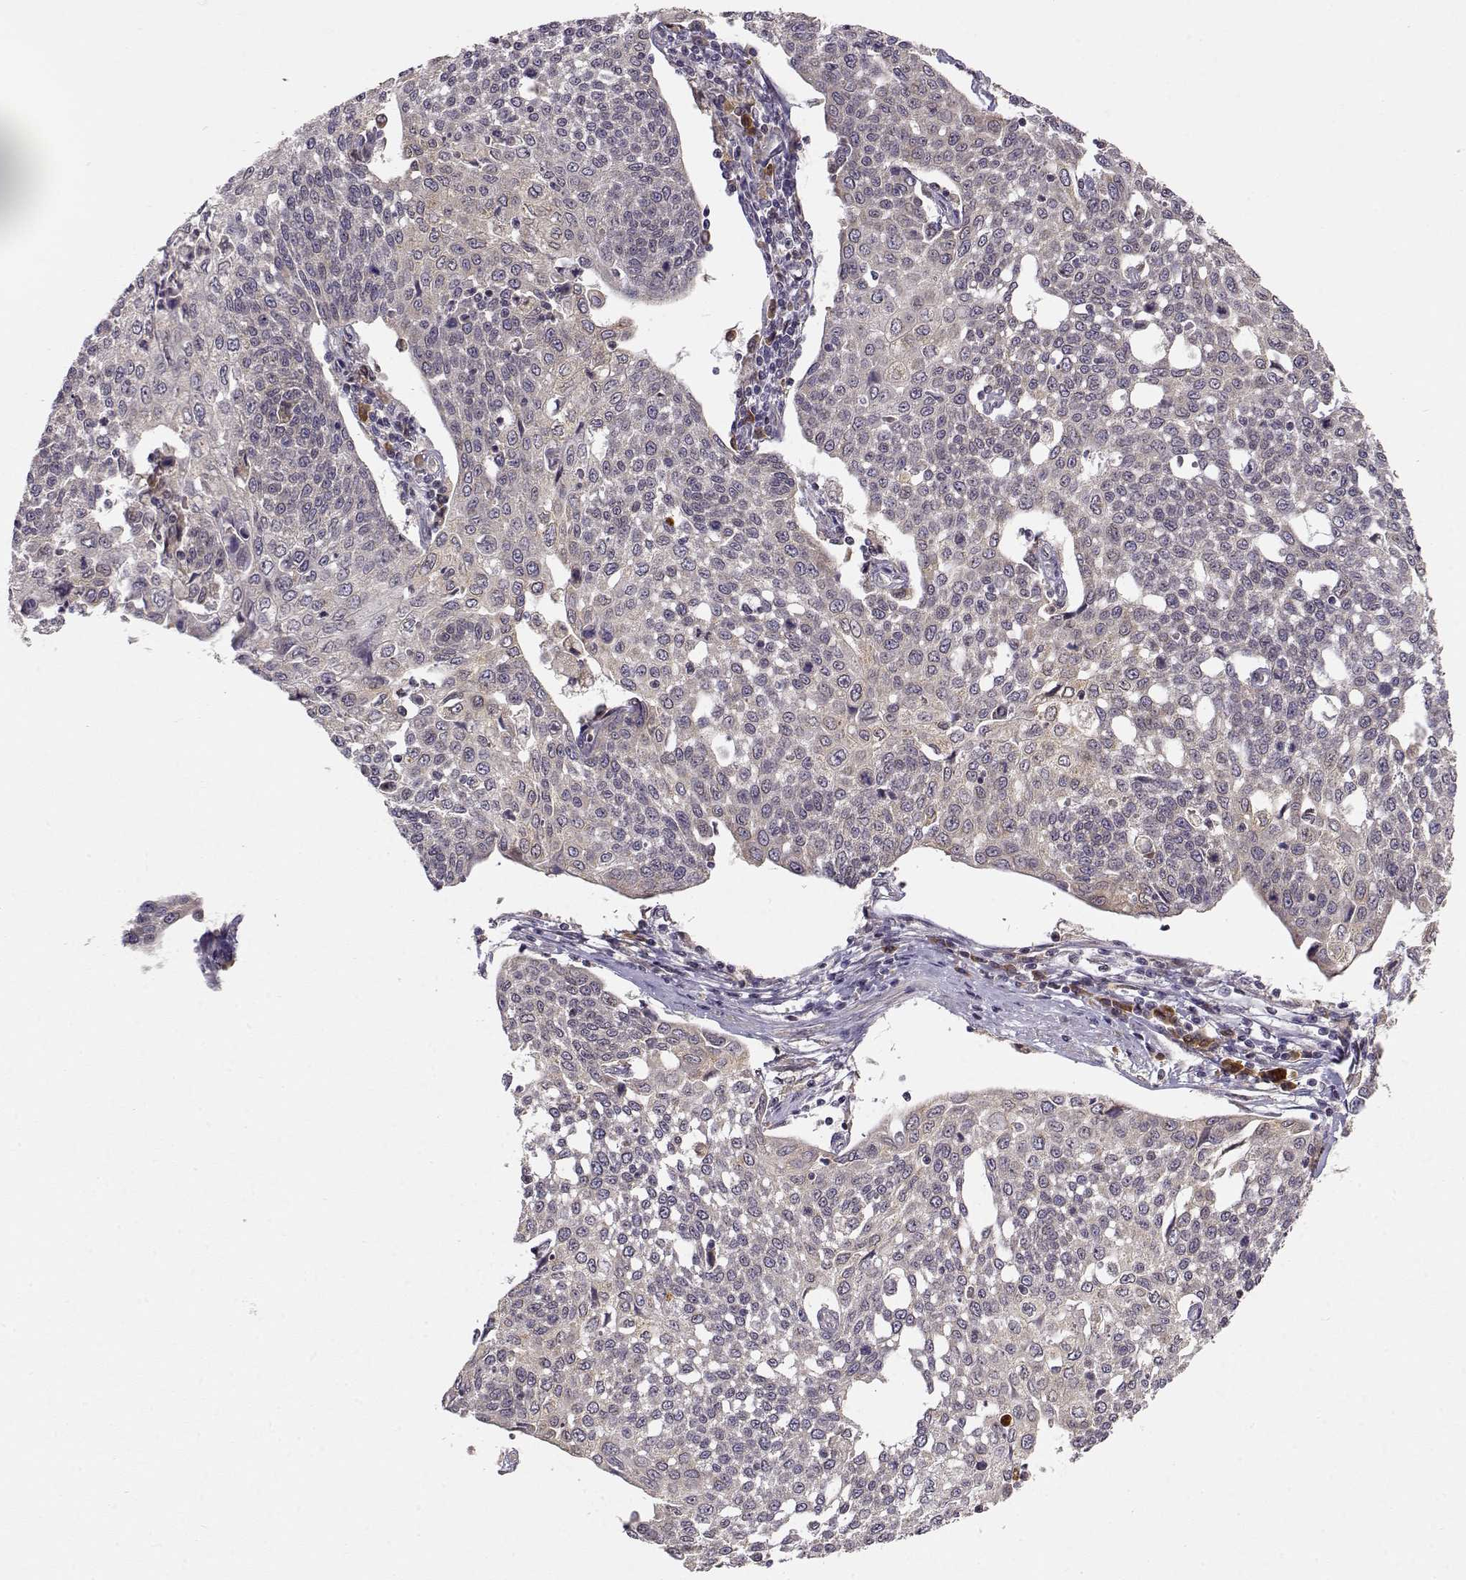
{"staining": {"intensity": "weak", "quantity": "<25%", "location": "cytoplasmic/membranous"}, "tissue": "cervical cancer", "cell_type": "Tumor cells", "image_type": "cancer", "snomed": [{"axis": "morphology", "description": "Squamous cell carcinoma, NOS"}, {"axis": "topography", "description": "Cervix"}], "caption": "Micrograph shows no significant protein expression in tumor cells of cervical cancer.", "gene": "ERGIC2", "patient": {"sex": "female", "age": 34}}